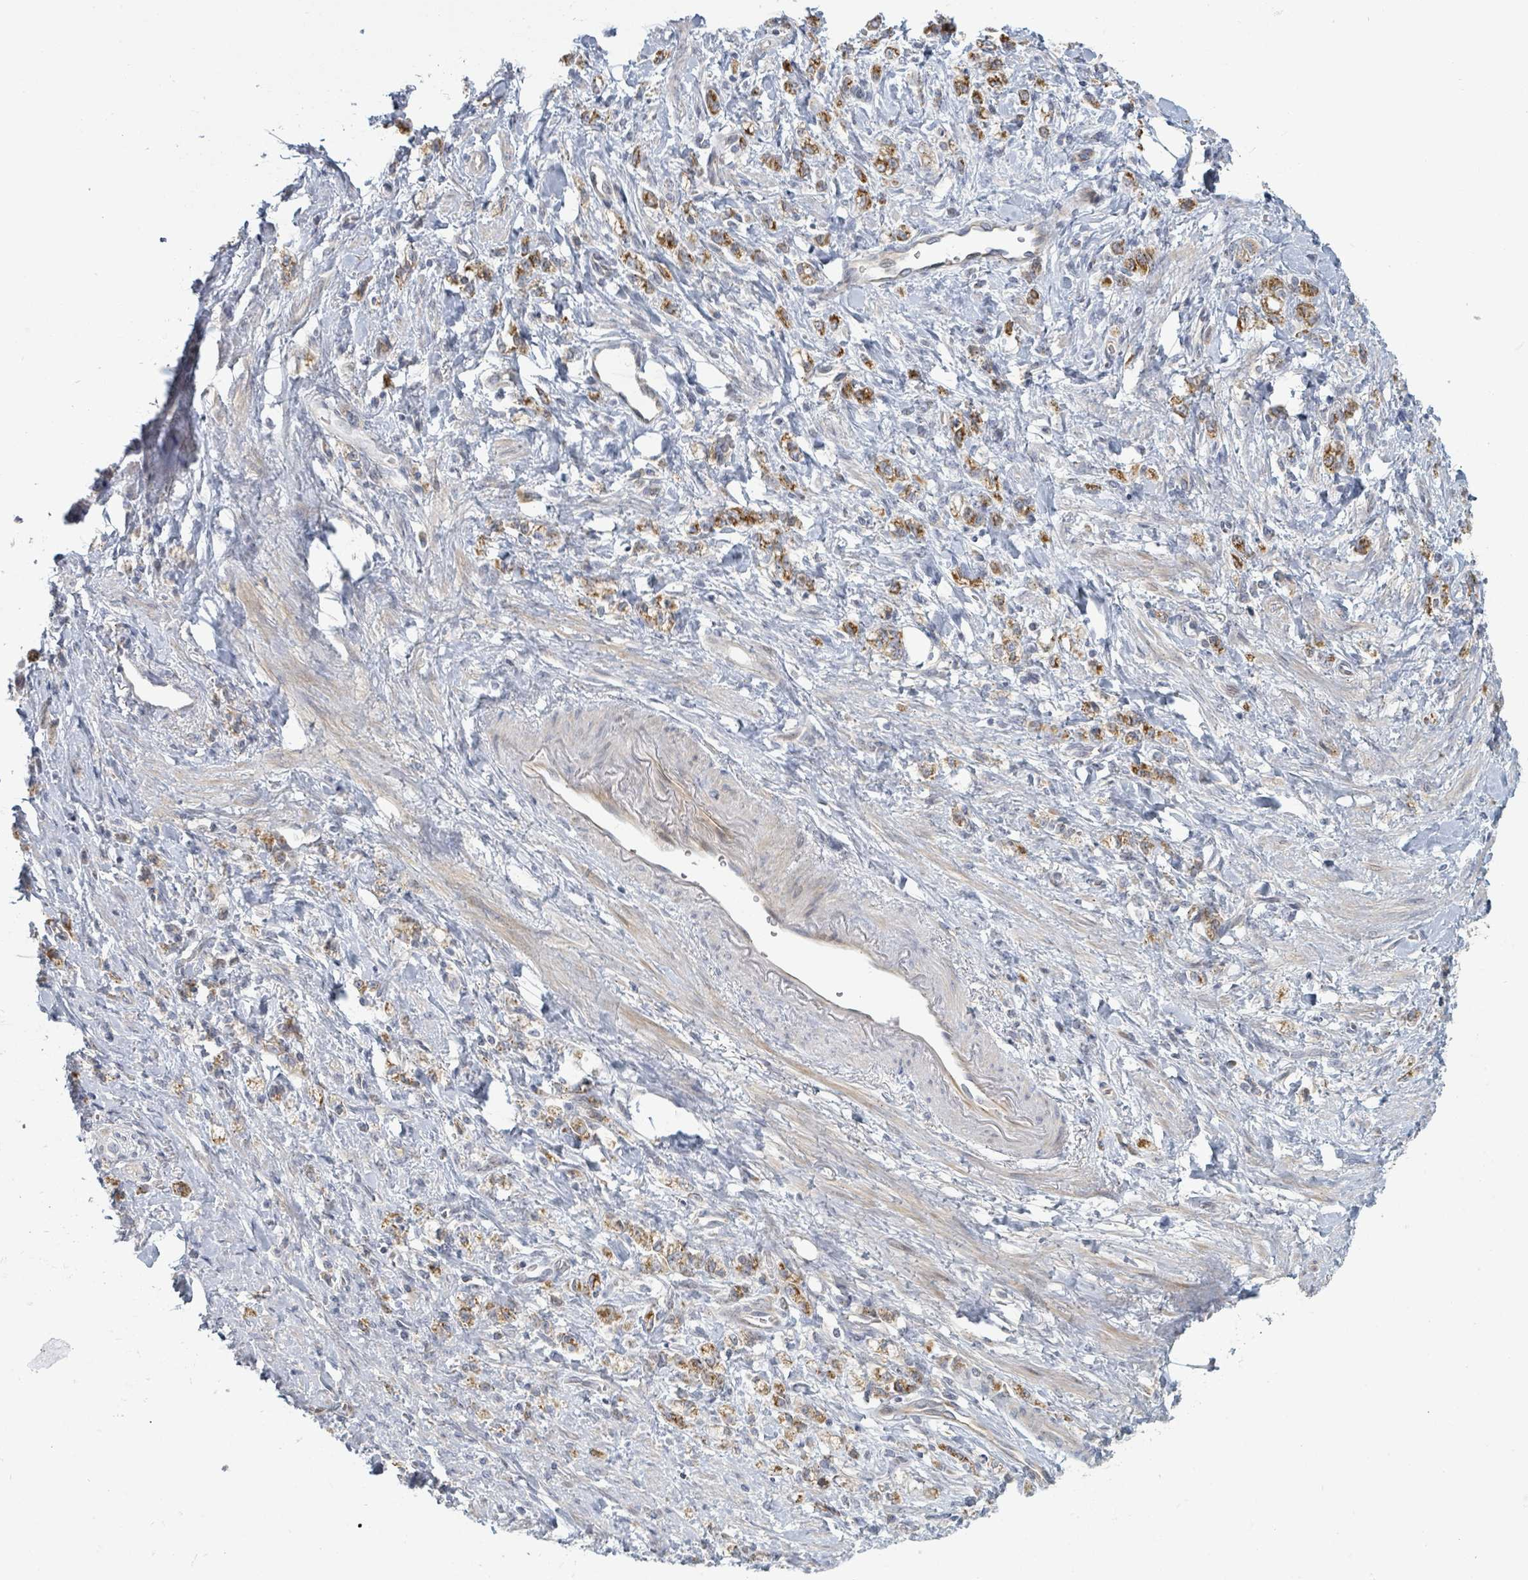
{"staining": {"intensity": "moderate", "quantity": ">75%", "location": "cytoplasmic/membranous"}, "tissue": "stomach cancer", "cell_type": "Tumor cells", "image_type": "cancer", "snomed": [{"axis": "morphology", "description": "Adenocarcinoma, NOS"}, {"axis": "topography", "description": "Stomach"}], "caption": "Immunohistochemistry image of stomach adenocarcinoma stained for a protein (brown), which demonstrates medium levels of moderate cytoplasmic/membranous staining in about >75% of tumor cells.", "gene": "COL5A3", "patient": {"sex": "male", "age": 77}}